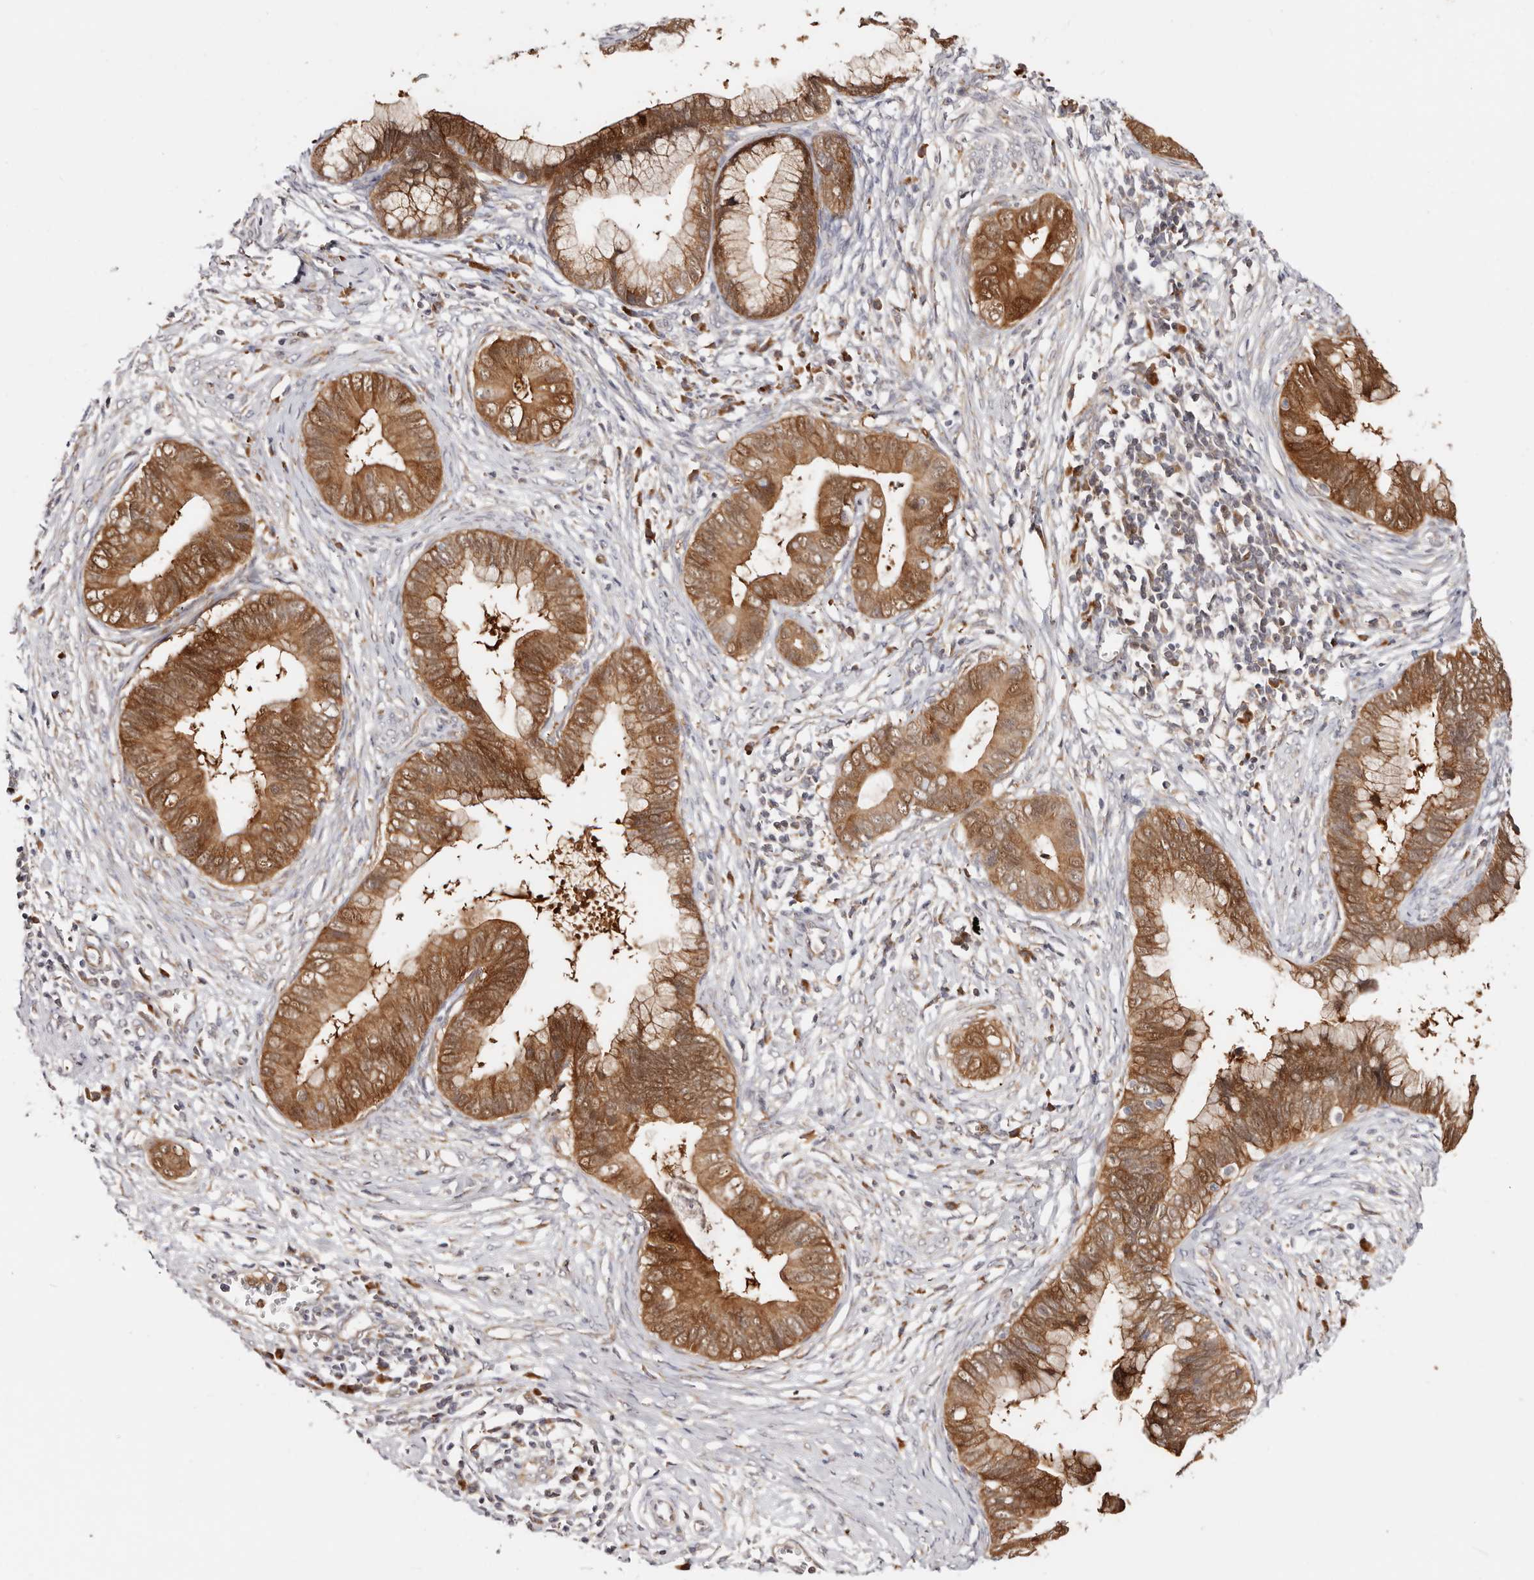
{"staining": {"intensity": "strong", "quantity": ">75%", "location": "cytoplasmic/membranous,nuclear"}, "tissue": "cervical cancer", "cell_type": "Tumor cells", "image_type": "cancer", "snomed": [{"axis": "morphology", "description": "Adenocarcinoma, NOS"}, {"axis": "topography", "description": "Cervix"}], "caption": "Adenocarcinoma (cervical) stained with DAB (3,3'-diaminobenzidine) IHC displays high levels of strong cytoplasmic/membranous and nuclear expression in about >75% of tumor cells.", "gene": "BCL2L15", "patient": {"sex": "female", "age": 44}}